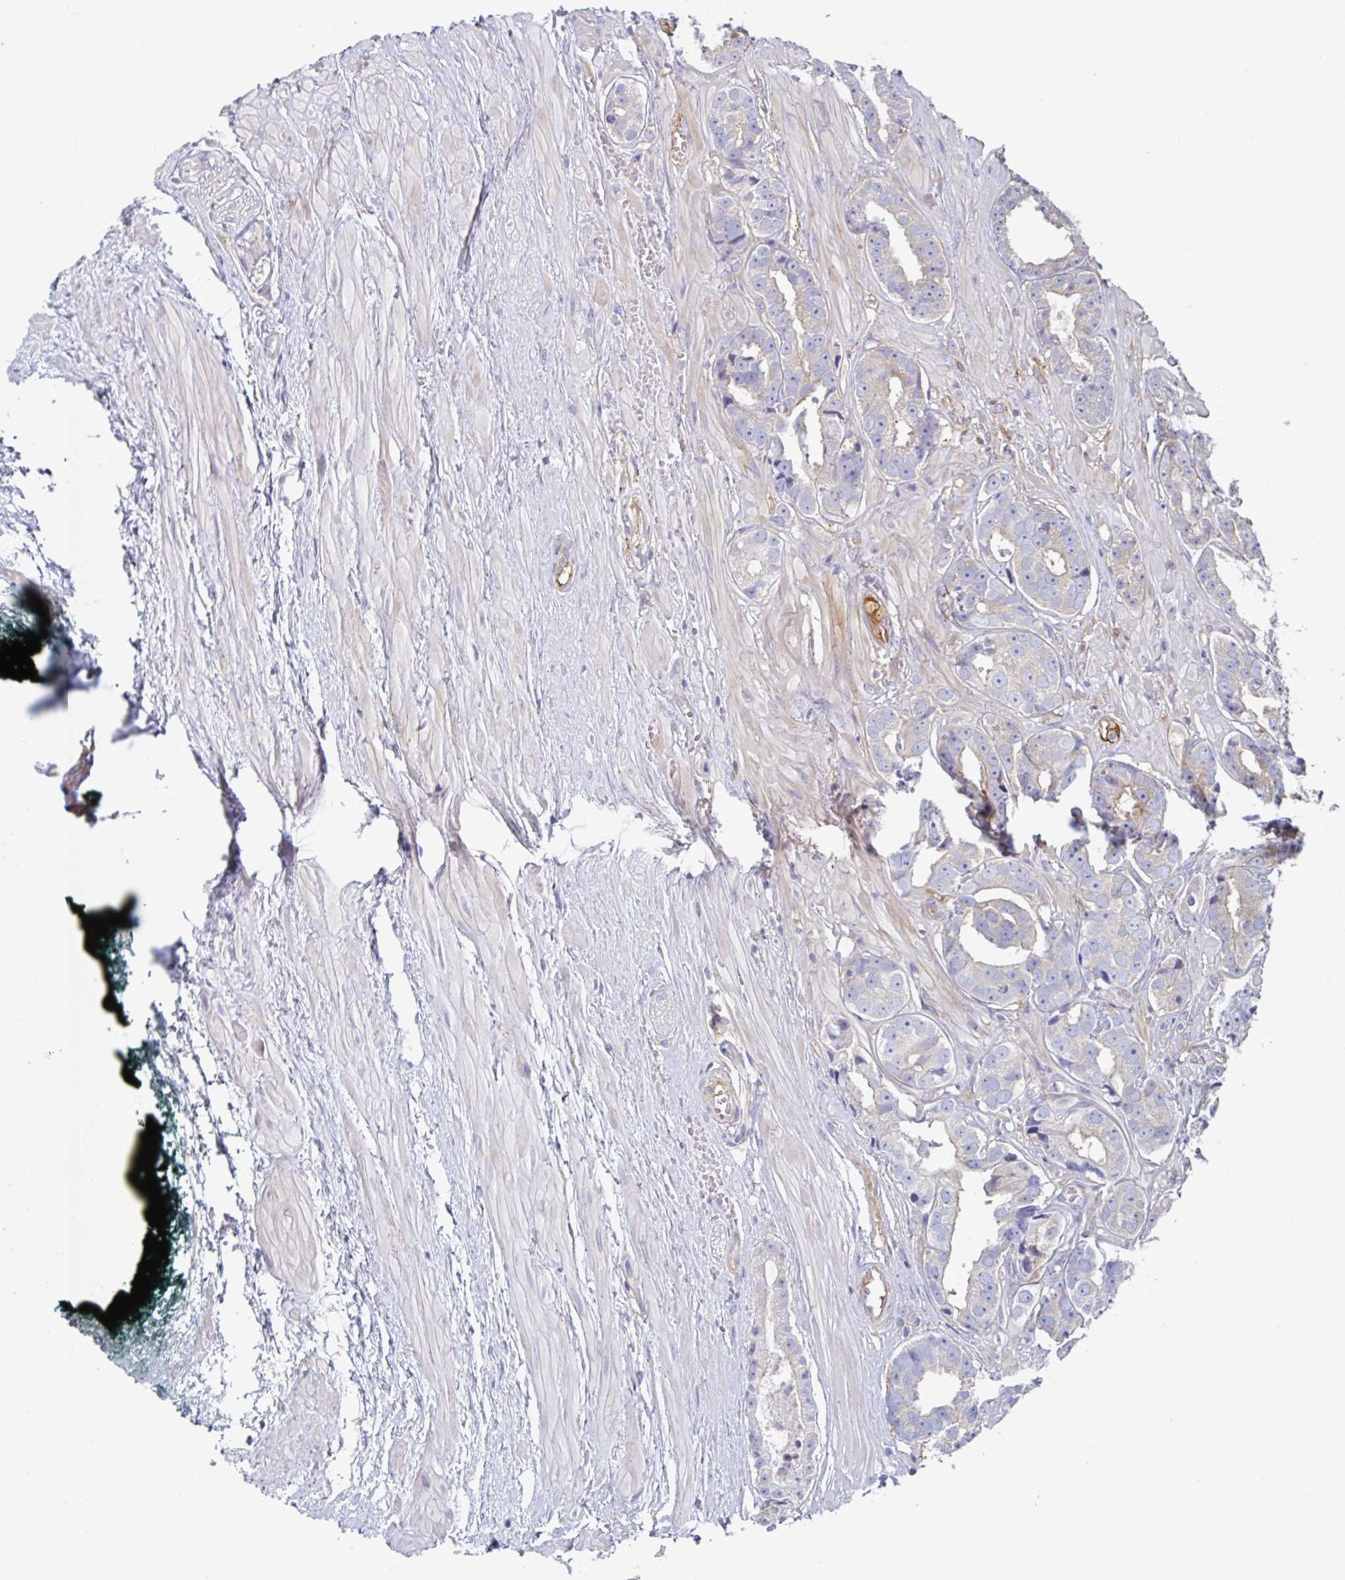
{"staining": {"intensity": "negative", "quantity": "none", "location": "none"}, "tissue": "prostate cancer", "cell_type": "Tumor cells", "image_type": "cancer", "snomed": [{"axis": "morphology", "description": "Adenocarcinoma, High grade"}, {"axis": "topography", "description": "Prostate"}], "caption": "This is an immunohistochemistry image of prostate cancer (high-grade adenocarcinoma). There is no staining in tumor cells.", "gene": "AMPD2", "patient": {"sex": "male", "age": 71}}